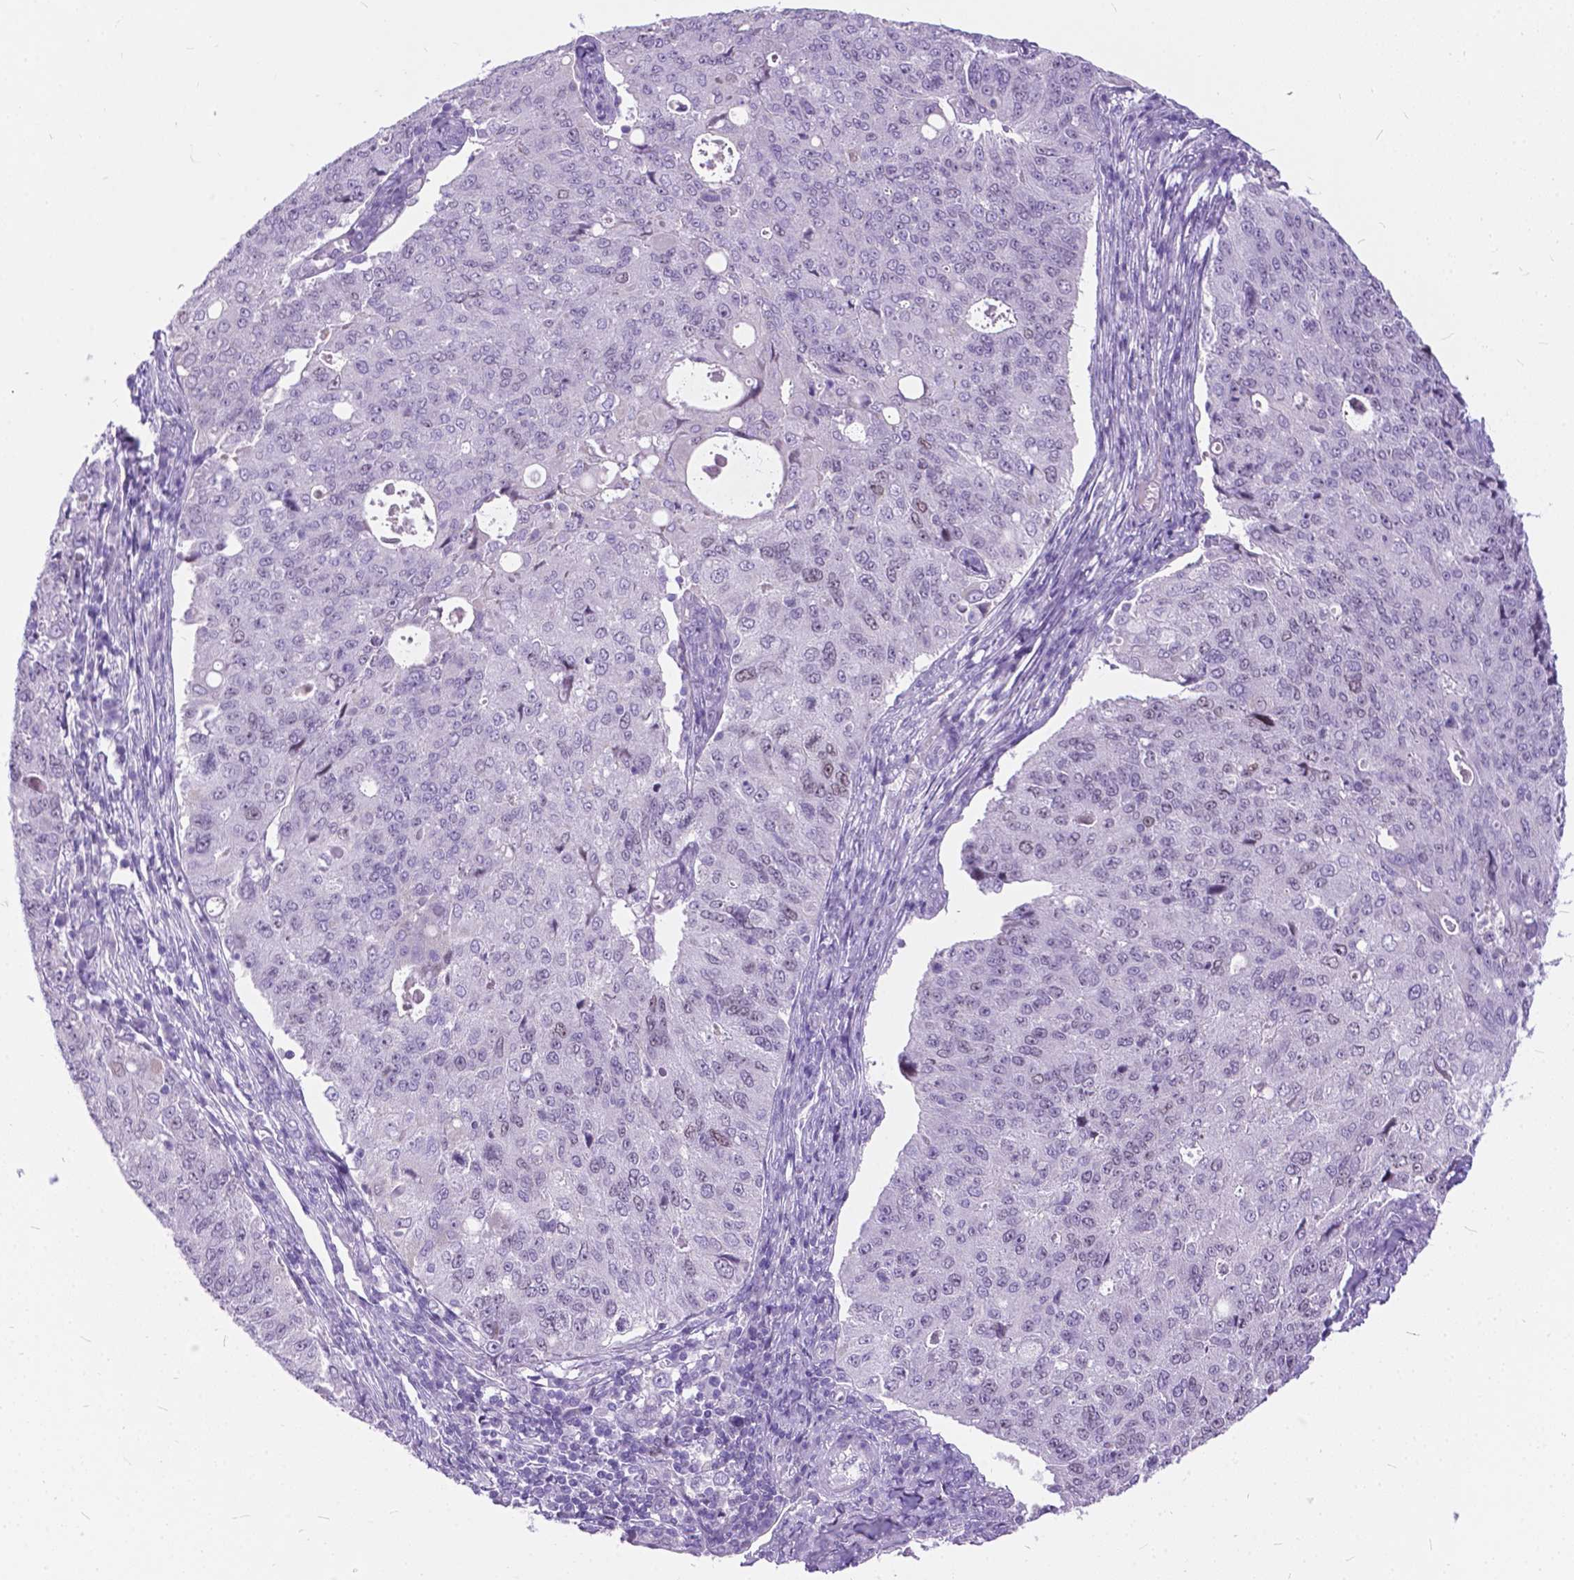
{"staining": {"intensity": "weak", "quantity": "<25%", "location": "nuclear"}, "tissue": "endometrial cancer", "cell_type": "Tumor cells", "image_type": "cancer", "snomed": [{"axis": "morphology", "description": "Adenocarcinoma, NOS"}, {"axis": "topography", "description": "Endometrium"}], "caption": "IHC micrograph of neoplastic tissue: human endometrial cancer stained with DAB shows no significant protein expression in tumor cells.", "gene": "BSND", "patient": {"sex": "female", "age": 43}}